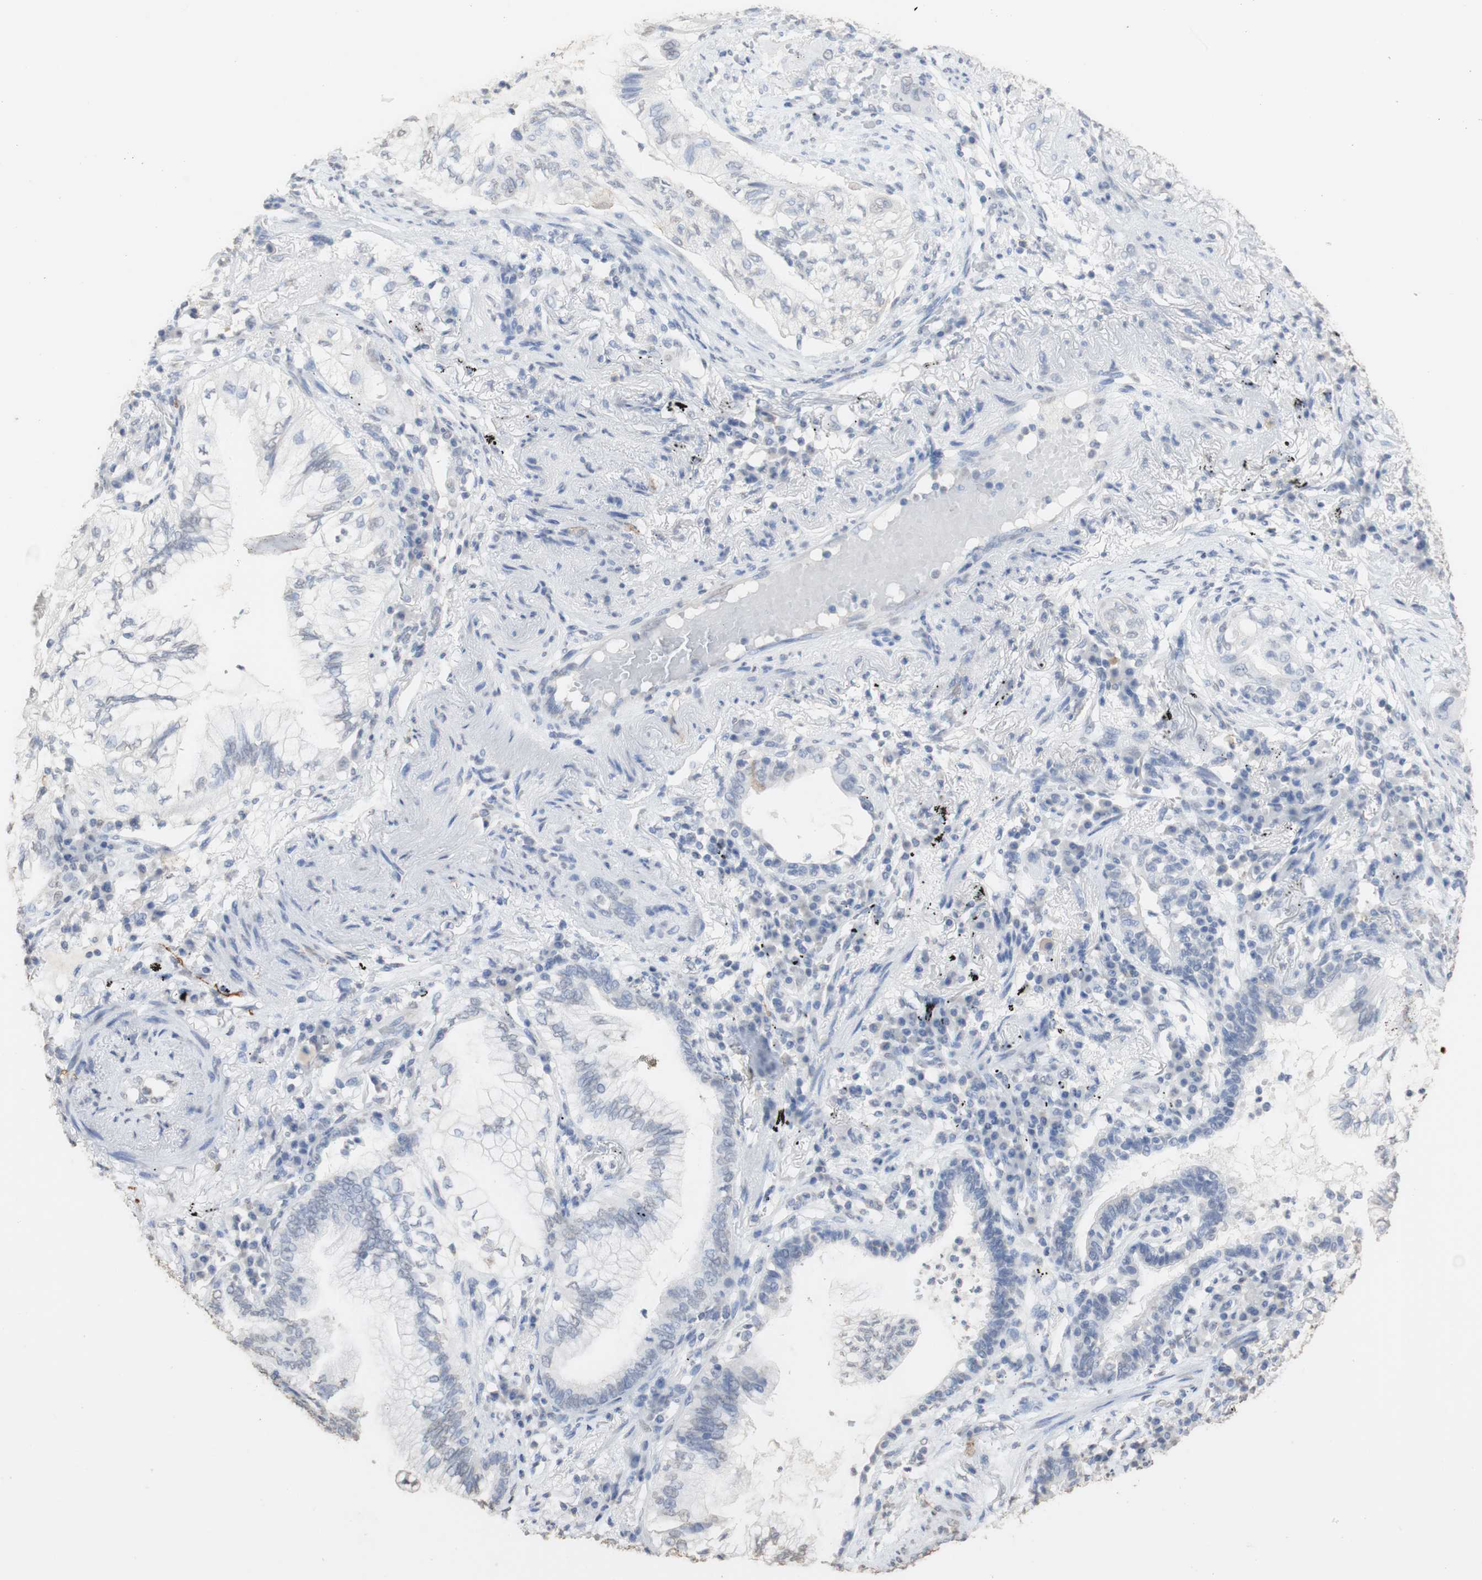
{"staining": {"intensity": "negative", "quantity": "none", "location": "none"}, "tissue": "lung cancer", "cell_type": "Tumor cells", "image_type": "cancer", "snomed": [{"axis": "morphology", "description": "Normal tissue, NOS"}, {"axis": "morphology", "description": "Adenocarcinoma, NOS"}, {"axis": "topography", "description": "Bronchus"}, {"axis": "topography", "description": "Lung"}], "caption": "Immunohistochemical staining of human adenocarcinoma (lung) exhibits no significant positivity in tumor cells. Nuclei are stained in blue.", "gene": "L1CAM", "patient": {"sex": "female", "age": 70}}